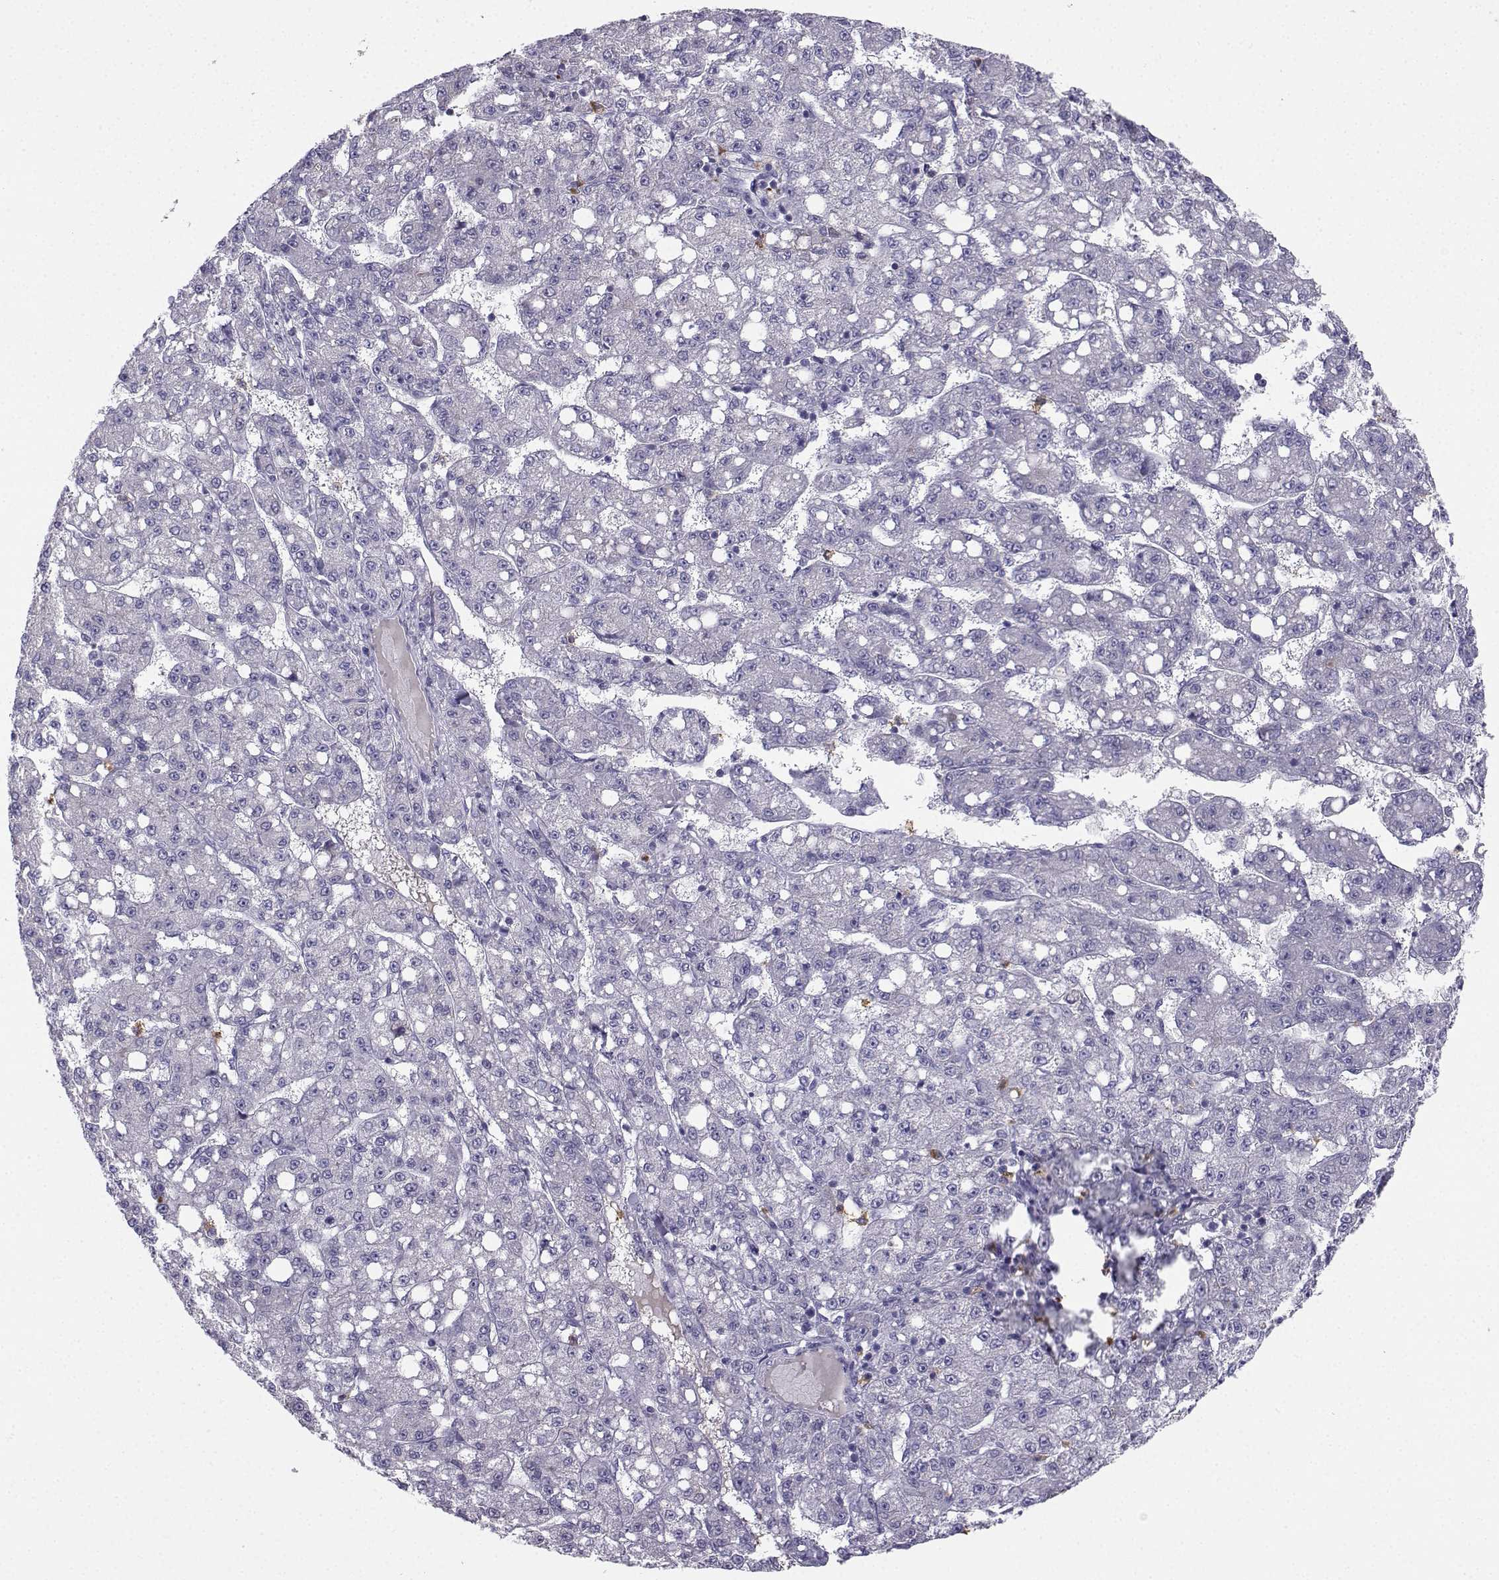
{"staining": {"intensity": "negative", "quantity": "none", "location": "none"}, "tissue": "liver cancer", "cell_type": "Tumor cells", "image_type": "cancer", "snomed": [{"axis": "morphology", "description": "Carcinoma, Hepatocellular, NOS"}, {"axis": "topography", "description": "Liver"}], "caption": "DAB (3,3'-diaminobenzidine) immunohistochemical staining of human liver cancer shows no significant expression in tumor cells.", "gene": "CALY", "patient": {"sex": "female", "age": 65}}